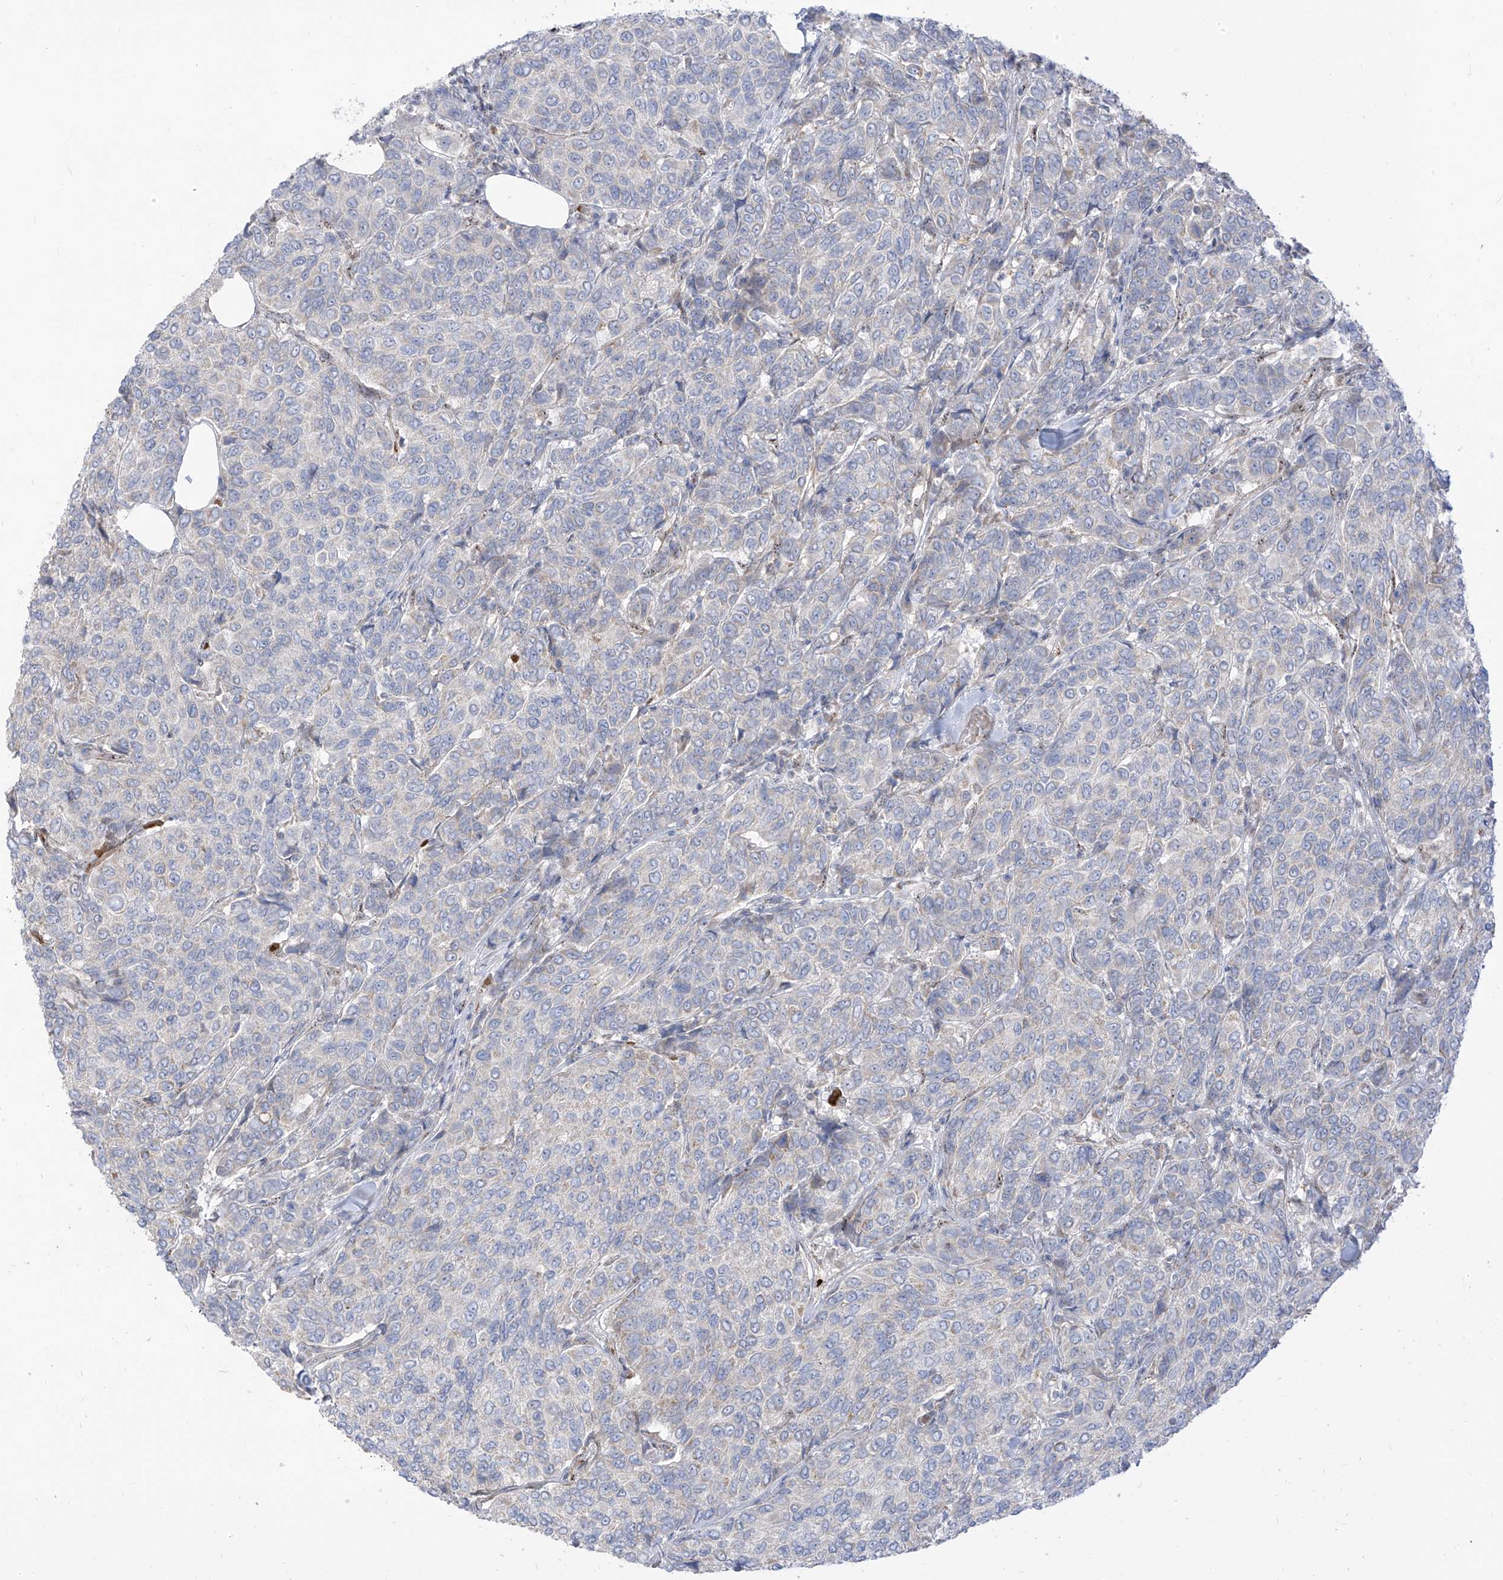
{"staining": {"intensity": "negative", "quantity": "none", "location": "none"}, "tissue": "breast cancer", "cell_type": "Tumor cells", "image_type": "cancer", "snomed": [{"axis": "morphology", "description": "Duct carcinoma"}, {"axis": "topography", "description": "Breast"}], "caption": "Immunohistochemical staining of human breast cancer exhibits no significant staining in tumor cells.", "gene": "ARHGEF40", "patient": {"sex": "female", "age": 55}}